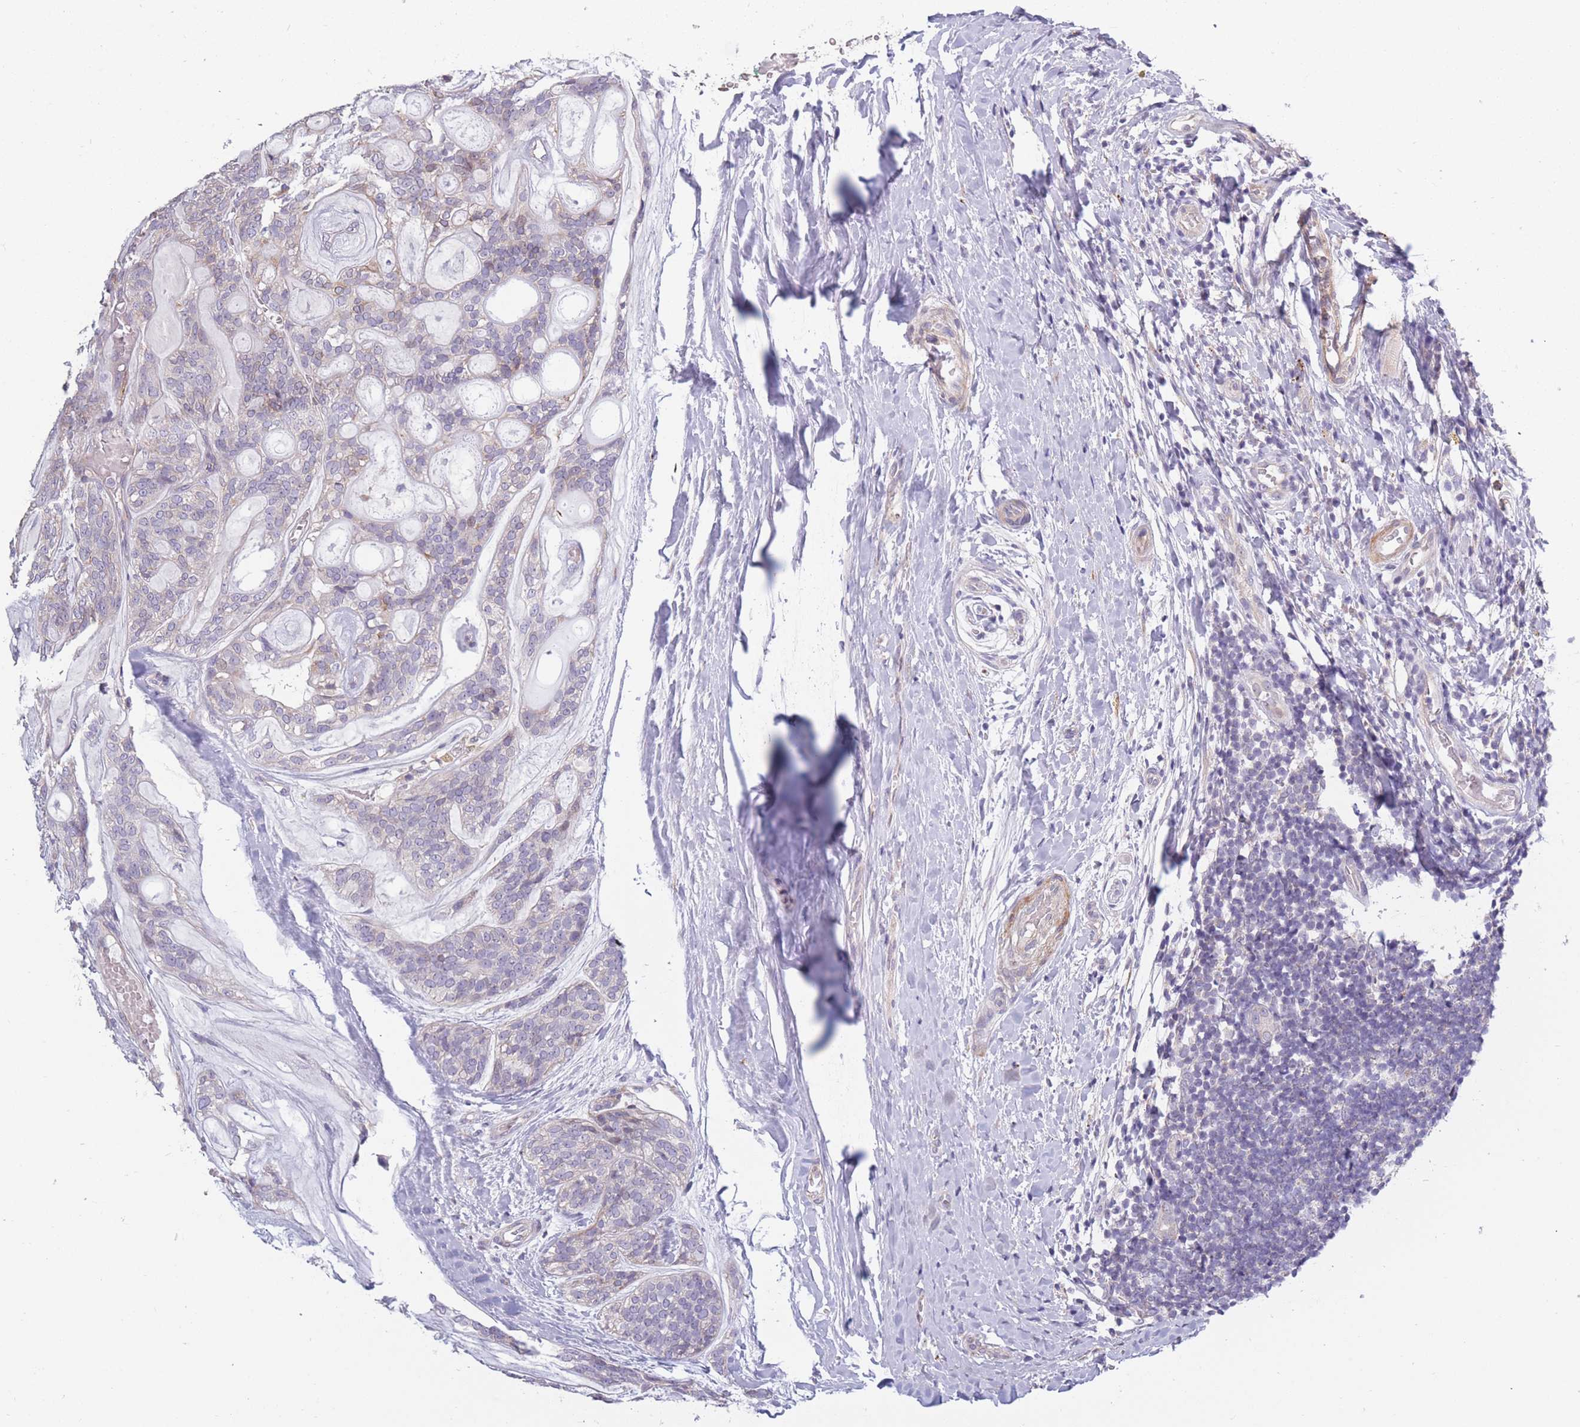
{"staining": {"intensity": "negative", "quantity": "none", "location": "none"}, "tissue": "head and neck cancer", "cell_type": "Tumor cells", "image_type": "cancer", "snomed": [{"axis": "morphology", "description": "Adenocarcinoma, NOS"}, {"axis": "topography", "description": "Head-Neck"}], "caption": "This is an IHC histopathology image of head and neck cancer (adenocarcinoma). There is no positivity in tumor cells.", "gene": "CCNQ", "patient": {"sex": "male", "age": 66}}